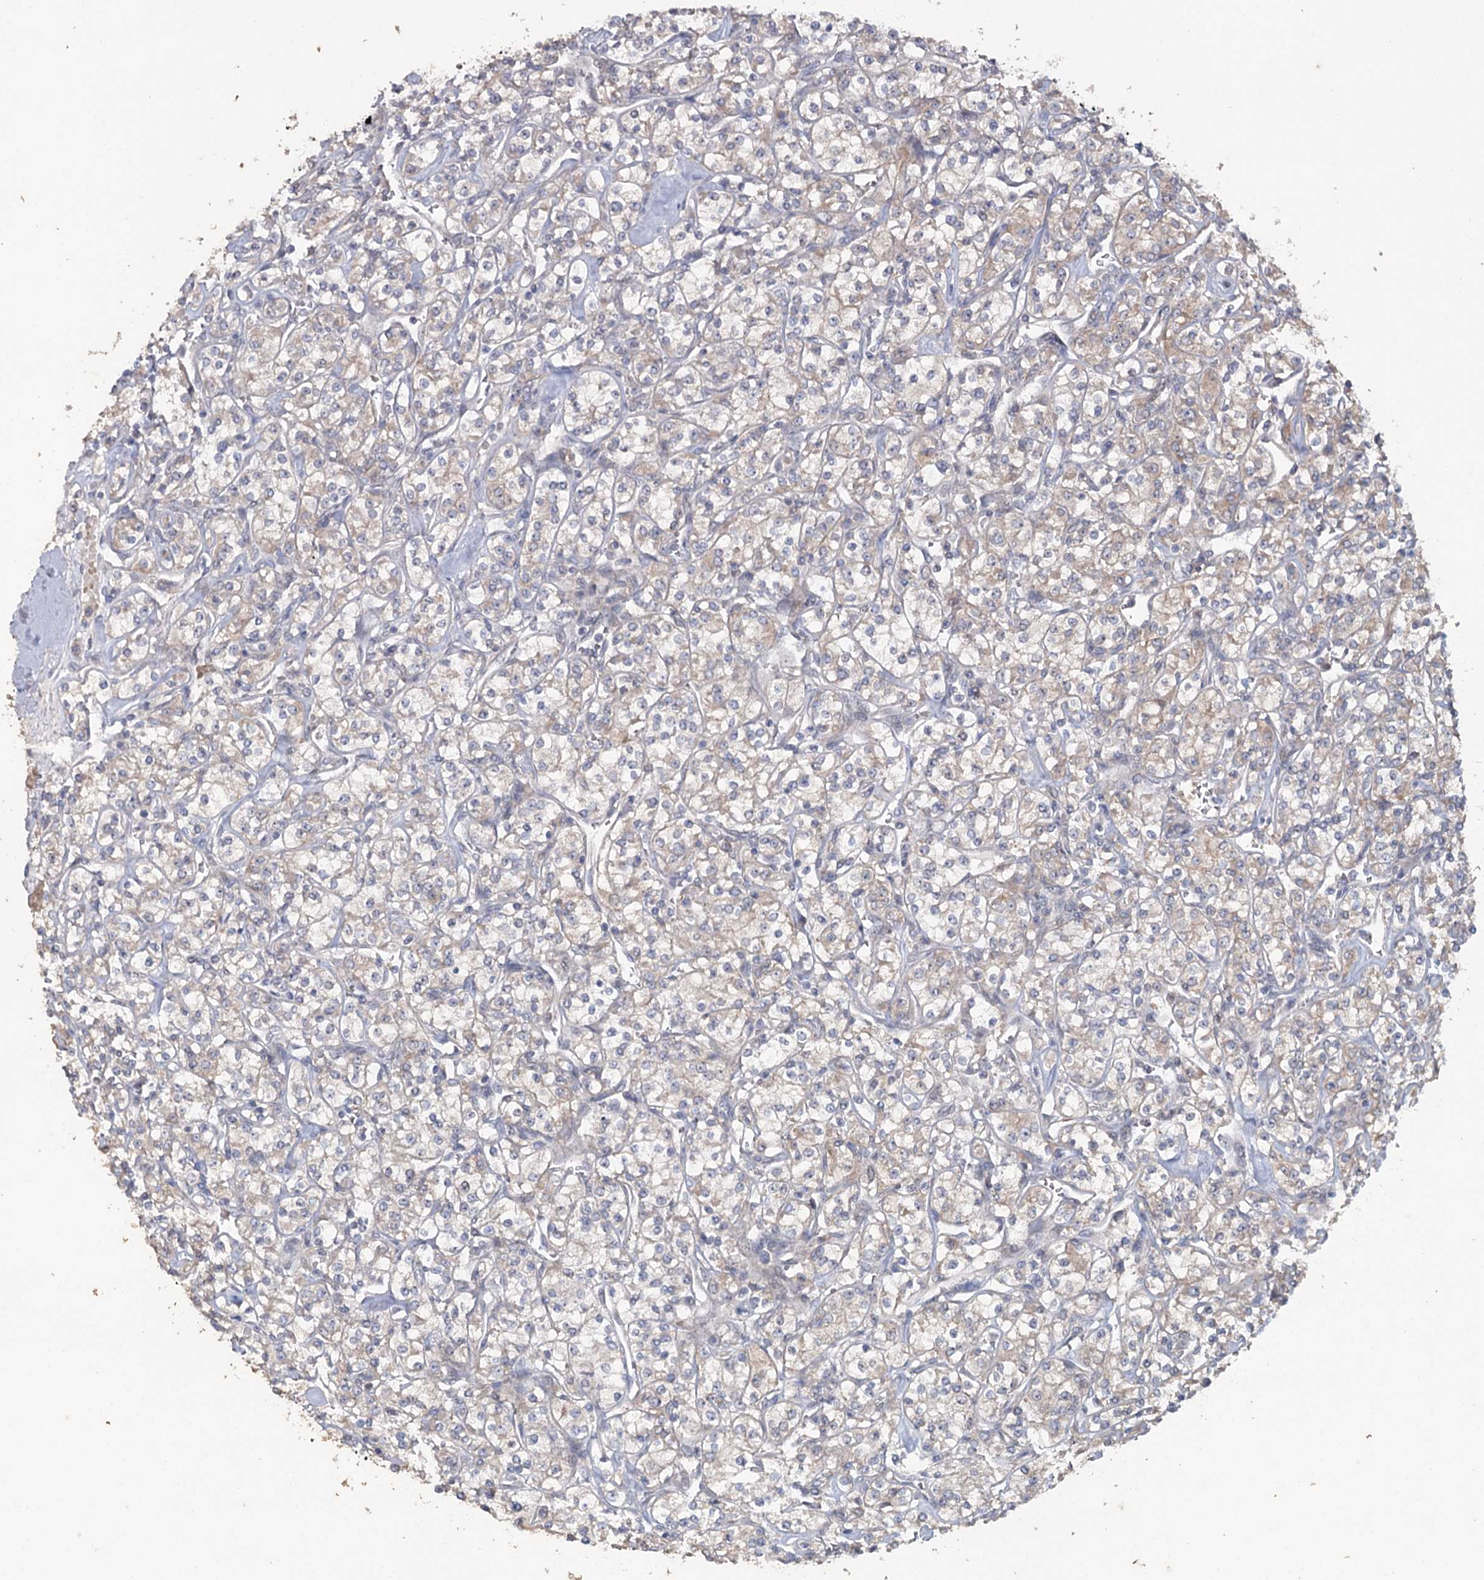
{"staining": {"intensity": "negative", "quantity": "none", "location": "none"}, "tissue": "renal cancer", "cell_type": "Tumor cells", "image_type": "cancer", "snomed": [{"axis": "morphology", "description": "Adenocarcinoma, NOS"}, {"axis": "topography", "description": "Kidney"}], "caption": "This is an immunohistochemistry image of human renal adenocarcinoma. There is no positivity in tumor cells.", "gene": "MAP3K13", "patient": {"sex": "male", "age": 77}}